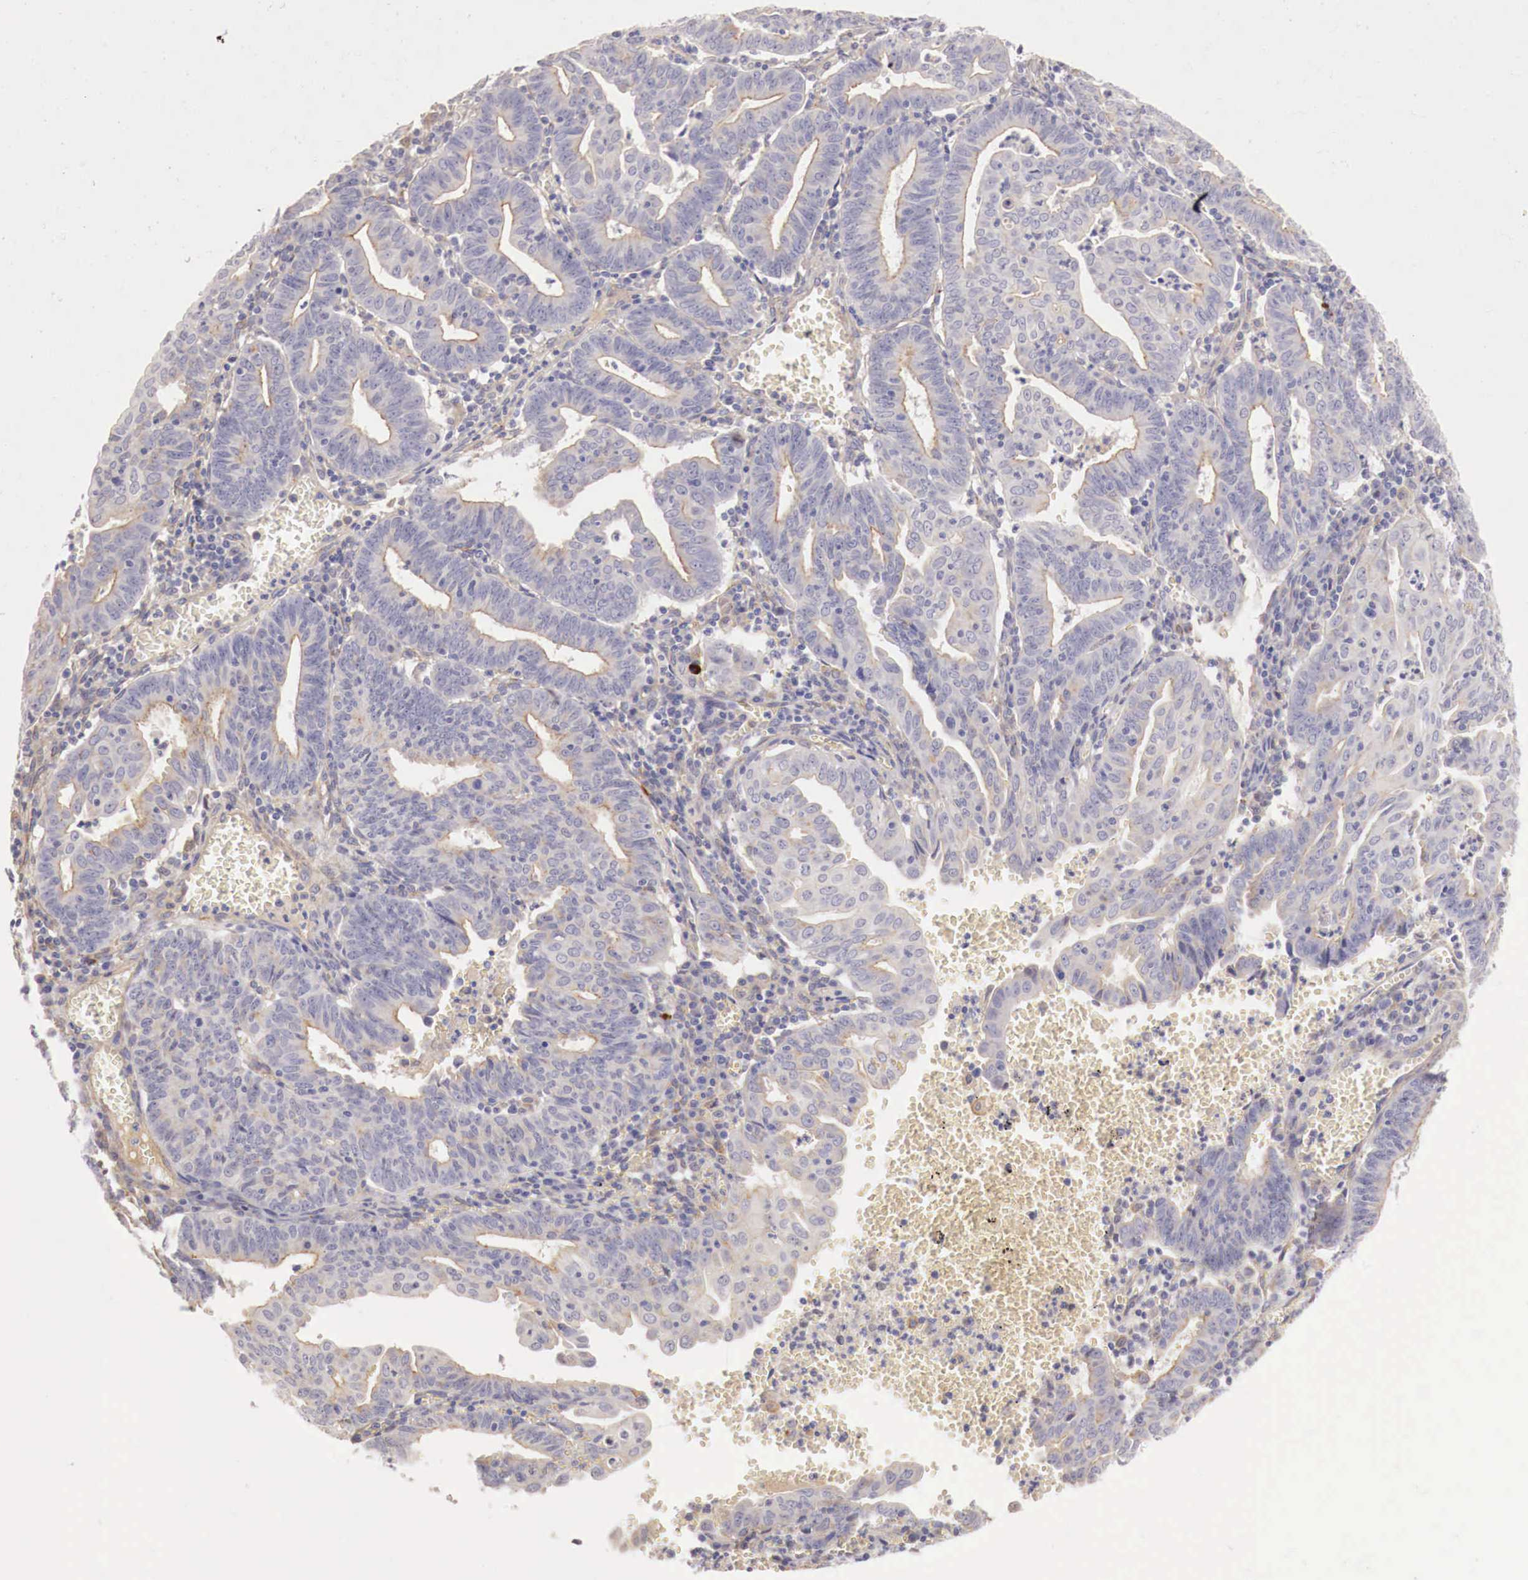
{"staining": {"intensity": "negative", "quantity": "none", "location": "none"}, "tissue": "endometrial cancer", "cell_type": "Tumor cells", "image_type": "cancer", "snomed": [{"axis": "morphology", "description": "Adenocarcinoma, NOS"}, {"axis": "topography", "description": "Endometrium"}], "caption": "A micrograph of endometrial adenocarcinoma stained for a protein displays no brown staining in tumor cells.", "gene": "KLHDC7B", "patient": {"sex": "female", "age": 60}}